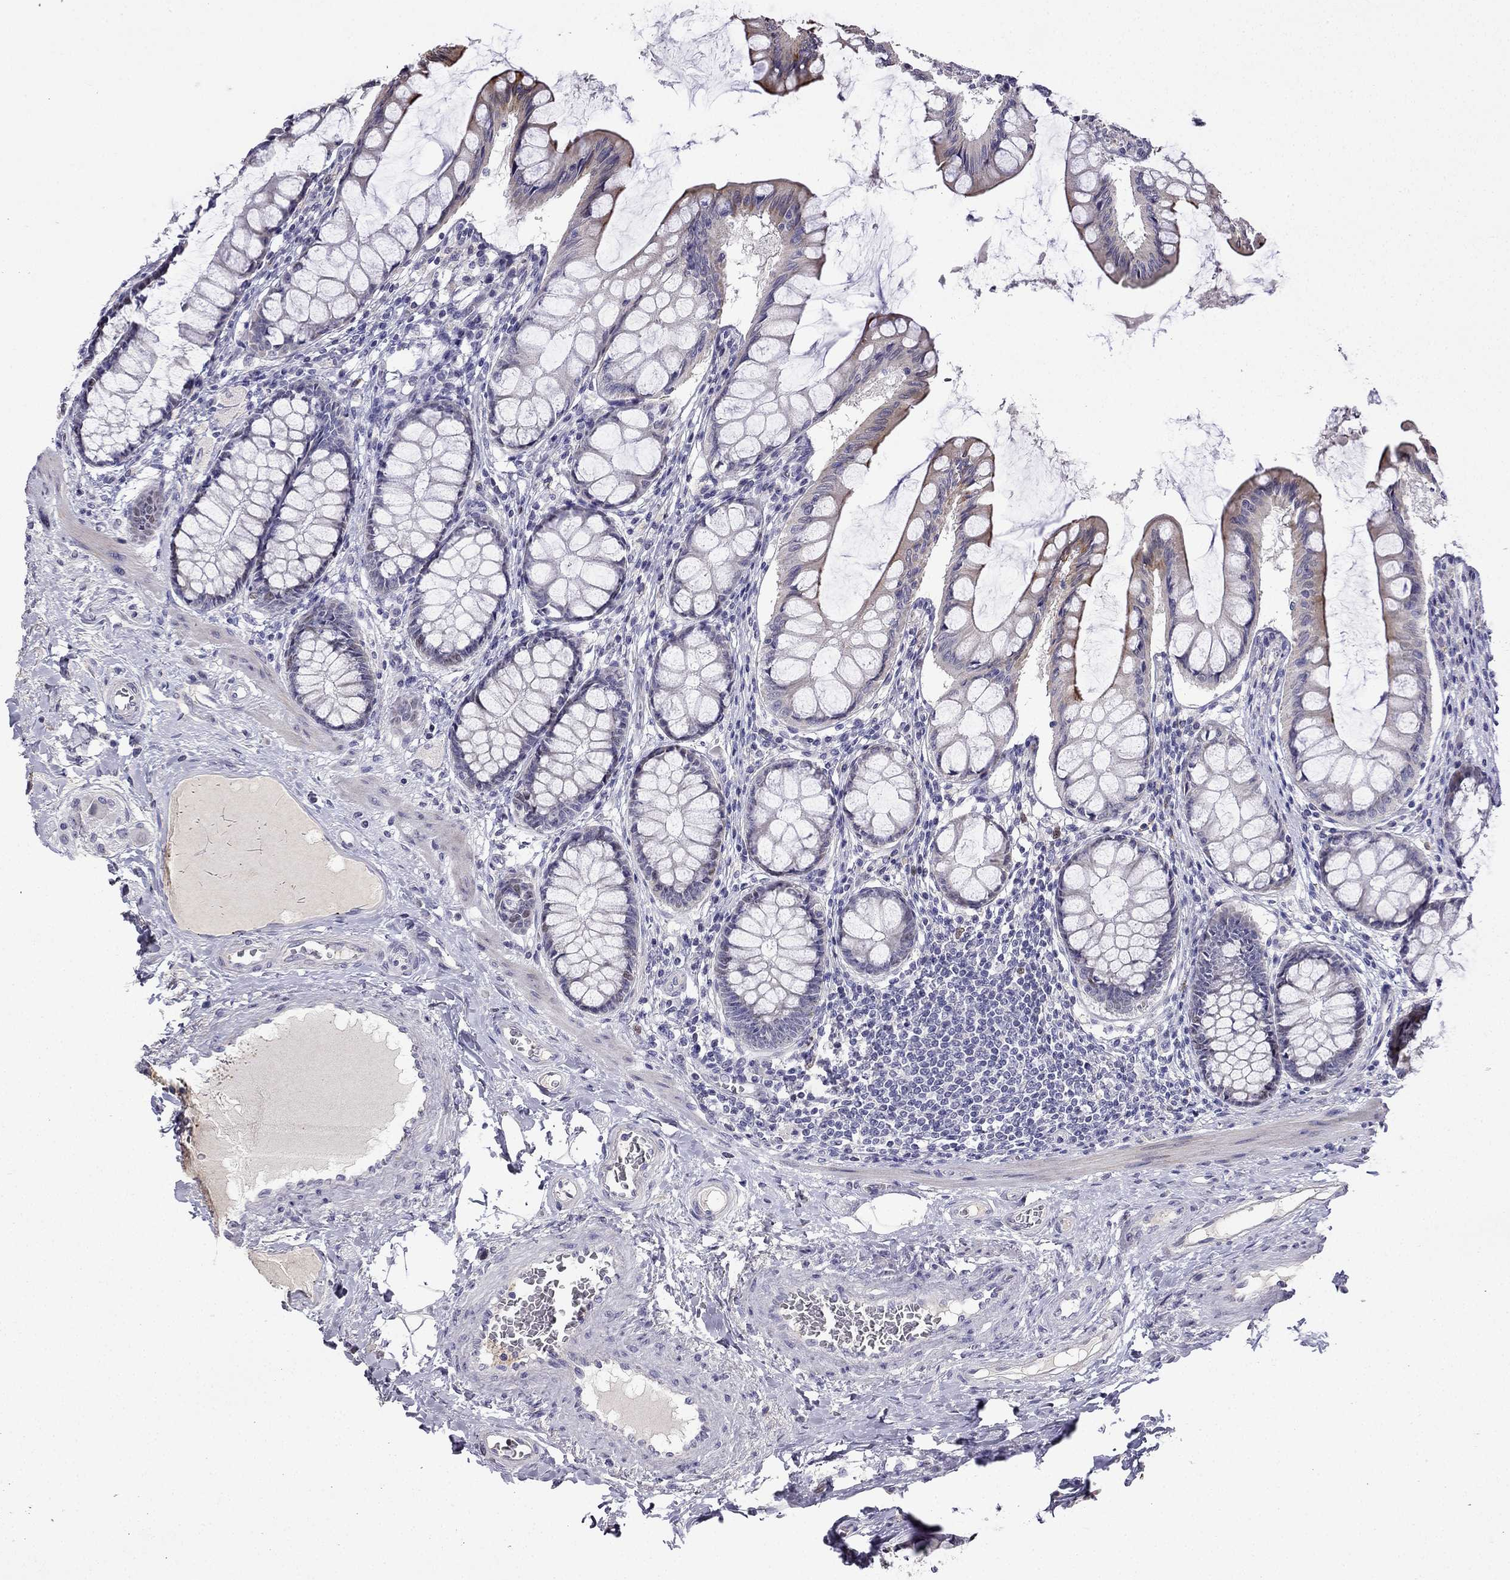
{"staining": {"intensity": "negative", "quantity": "none", "location": "none"}, "tissue": "colon", "cell_type": "Endothelial cells", "image_type": "normal", "snomed": [{"axis": "morphology", "description": "Normal tissue, NOS"}, {"axis": "topography", "description": "Colon"}], "caption": "DAB immunohistochemical staining of benign colon reveals no significant expression in endothelial cells.", "gene": "UHRF1", "patient": {"sex": "female", "age": 65}}